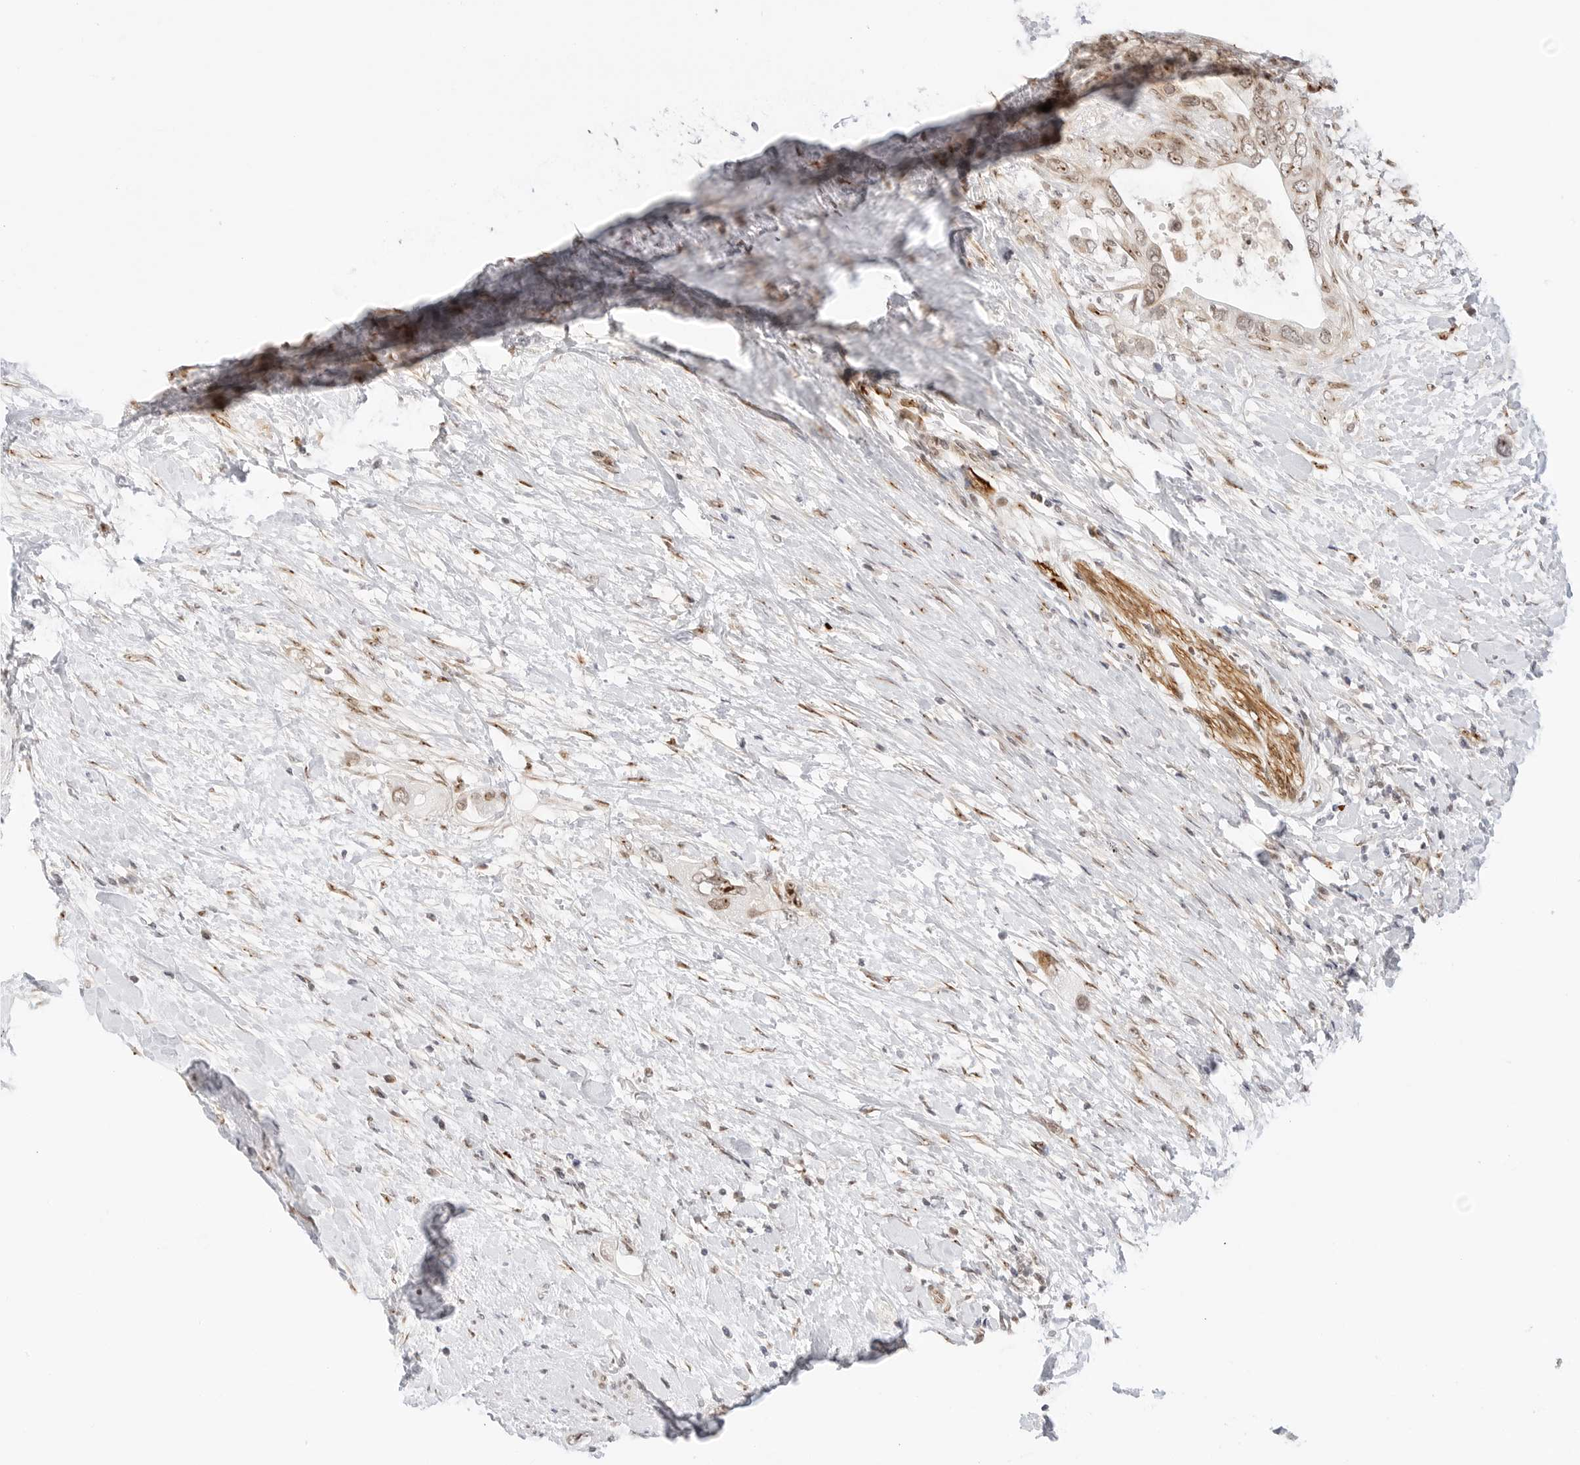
{"staining": {"intensity": "weak", "quantity": ">75%", "location": "nuclear"}, "tissue": "pancreatic cancer", "cell_type": "Tumor cells", "image_type": "cancer", "snomed": [{"axis": "morphology", "description": "Adenocarcinoma, NOS"}, {"axis": "topography", "description": "Pancreas"}], "caption": "IHC staining of adenocarcinoma (pancreatic), which shows low levels of weak nuclear staining in about >75% of tumor cells indicating weak nuclear protein positivity. The staining was performed using DAB (3,3'-diaminobenzidine) (brown) for protein detection and nuclei were counterstained in hematoxylin (blue).", "gene": "HIPK3", "patient": {"sex": "female", "age": 56}}